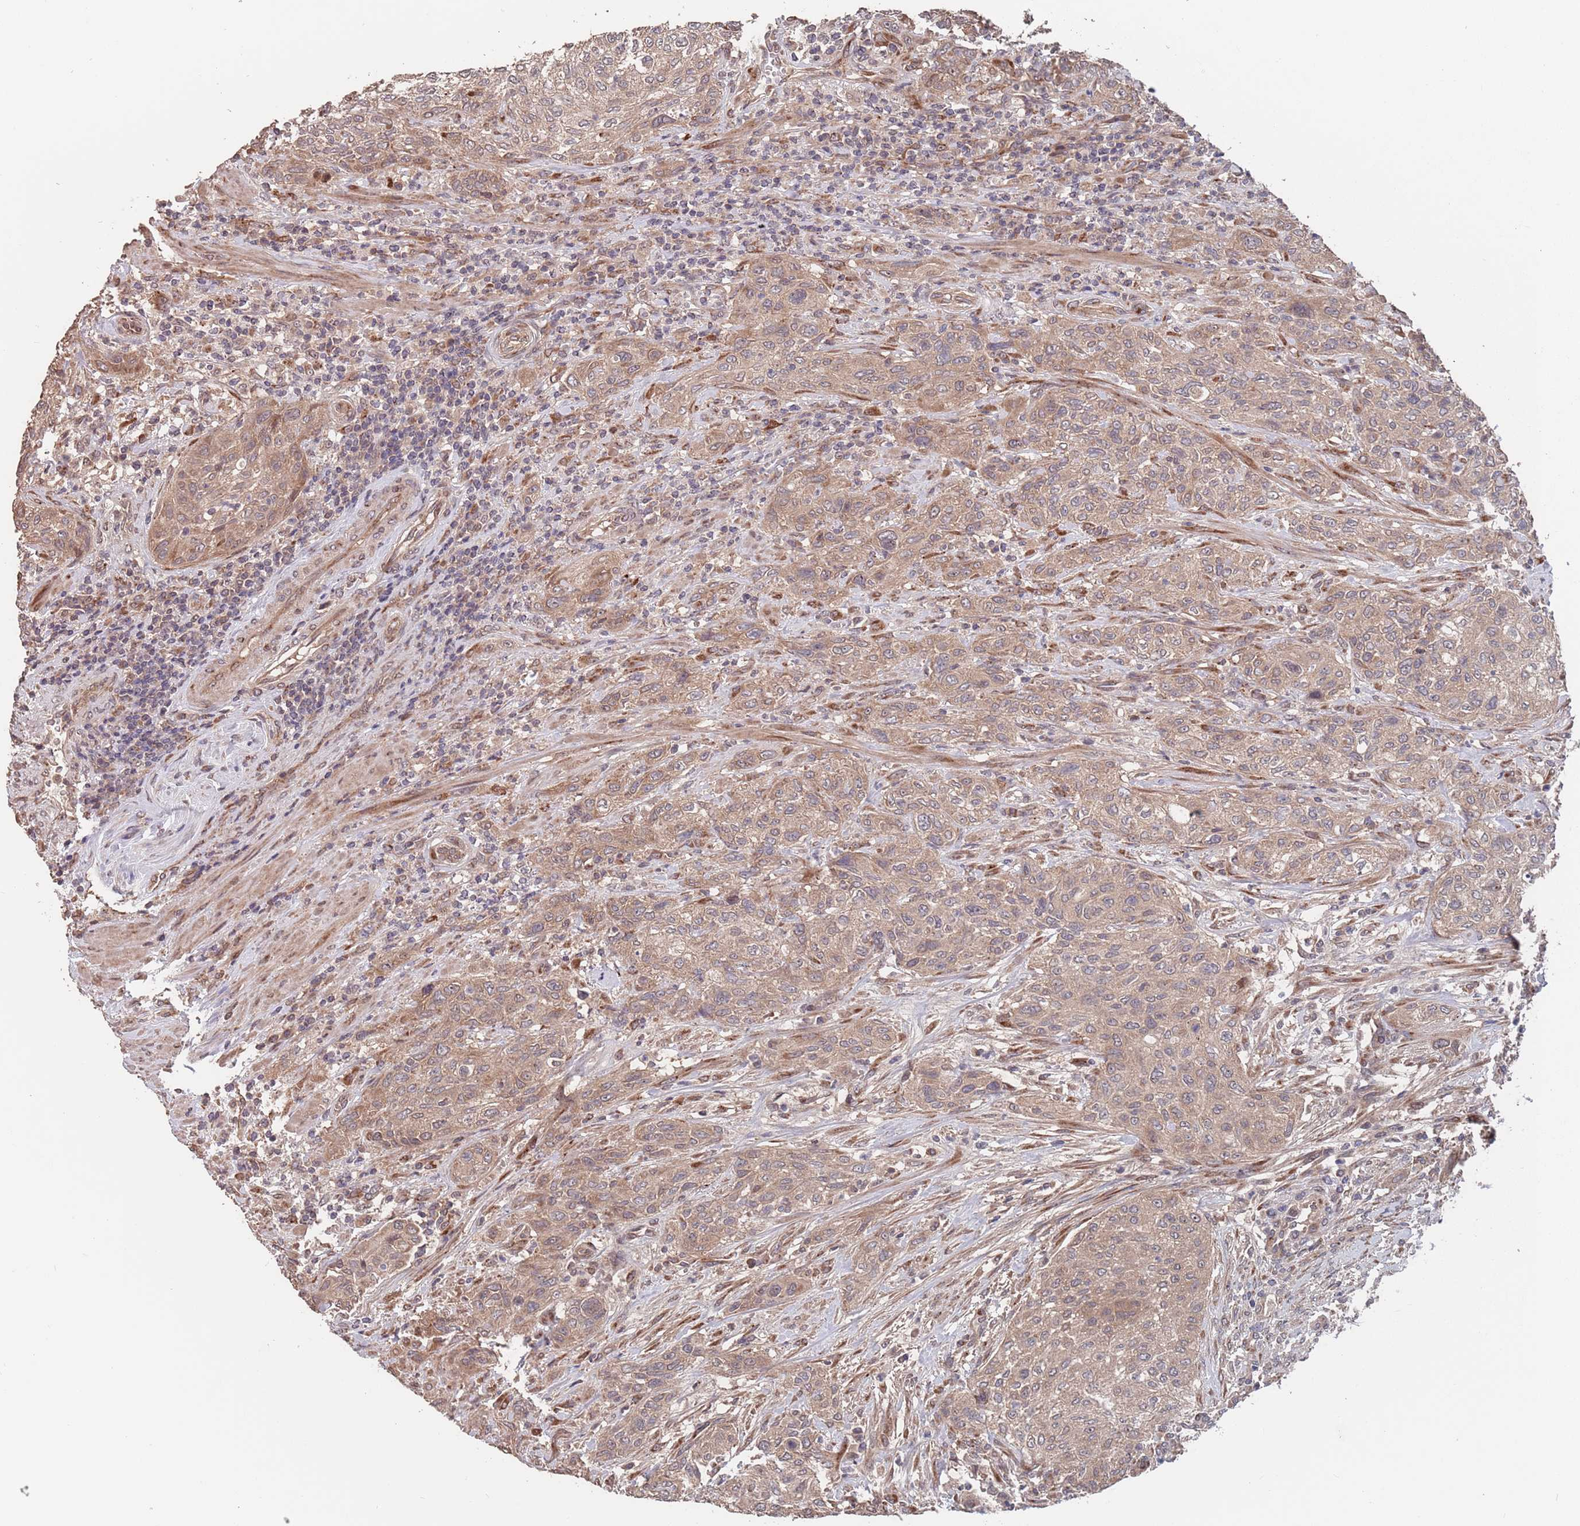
{"staining": {"intensity": "weak", "quantity": ">75%", "location": "cytoplasmic/membranous"}, "tissue": "urothelial cancer", "cell_type": "Tumor cells", "image_type": "cancer", "snomed": [{"axis": "morphology", "description": "Normal tissue, NOS"}, {"axis": "morphology", "description": "Urothelial carcinoma, NOS"}, {"axis": "topography", "description": "Urinary bladder"}, {"axis": "topography", "description": "Peripheral nerve tissue"}], "caption": "Weak cytoplasmic/membranous expression for a protein is identified in about >75% of tumor cells of transitional cell carcinoma using IHC.", "gene": "UNC45A", "patient": {"sex": "male", "age": 35}}